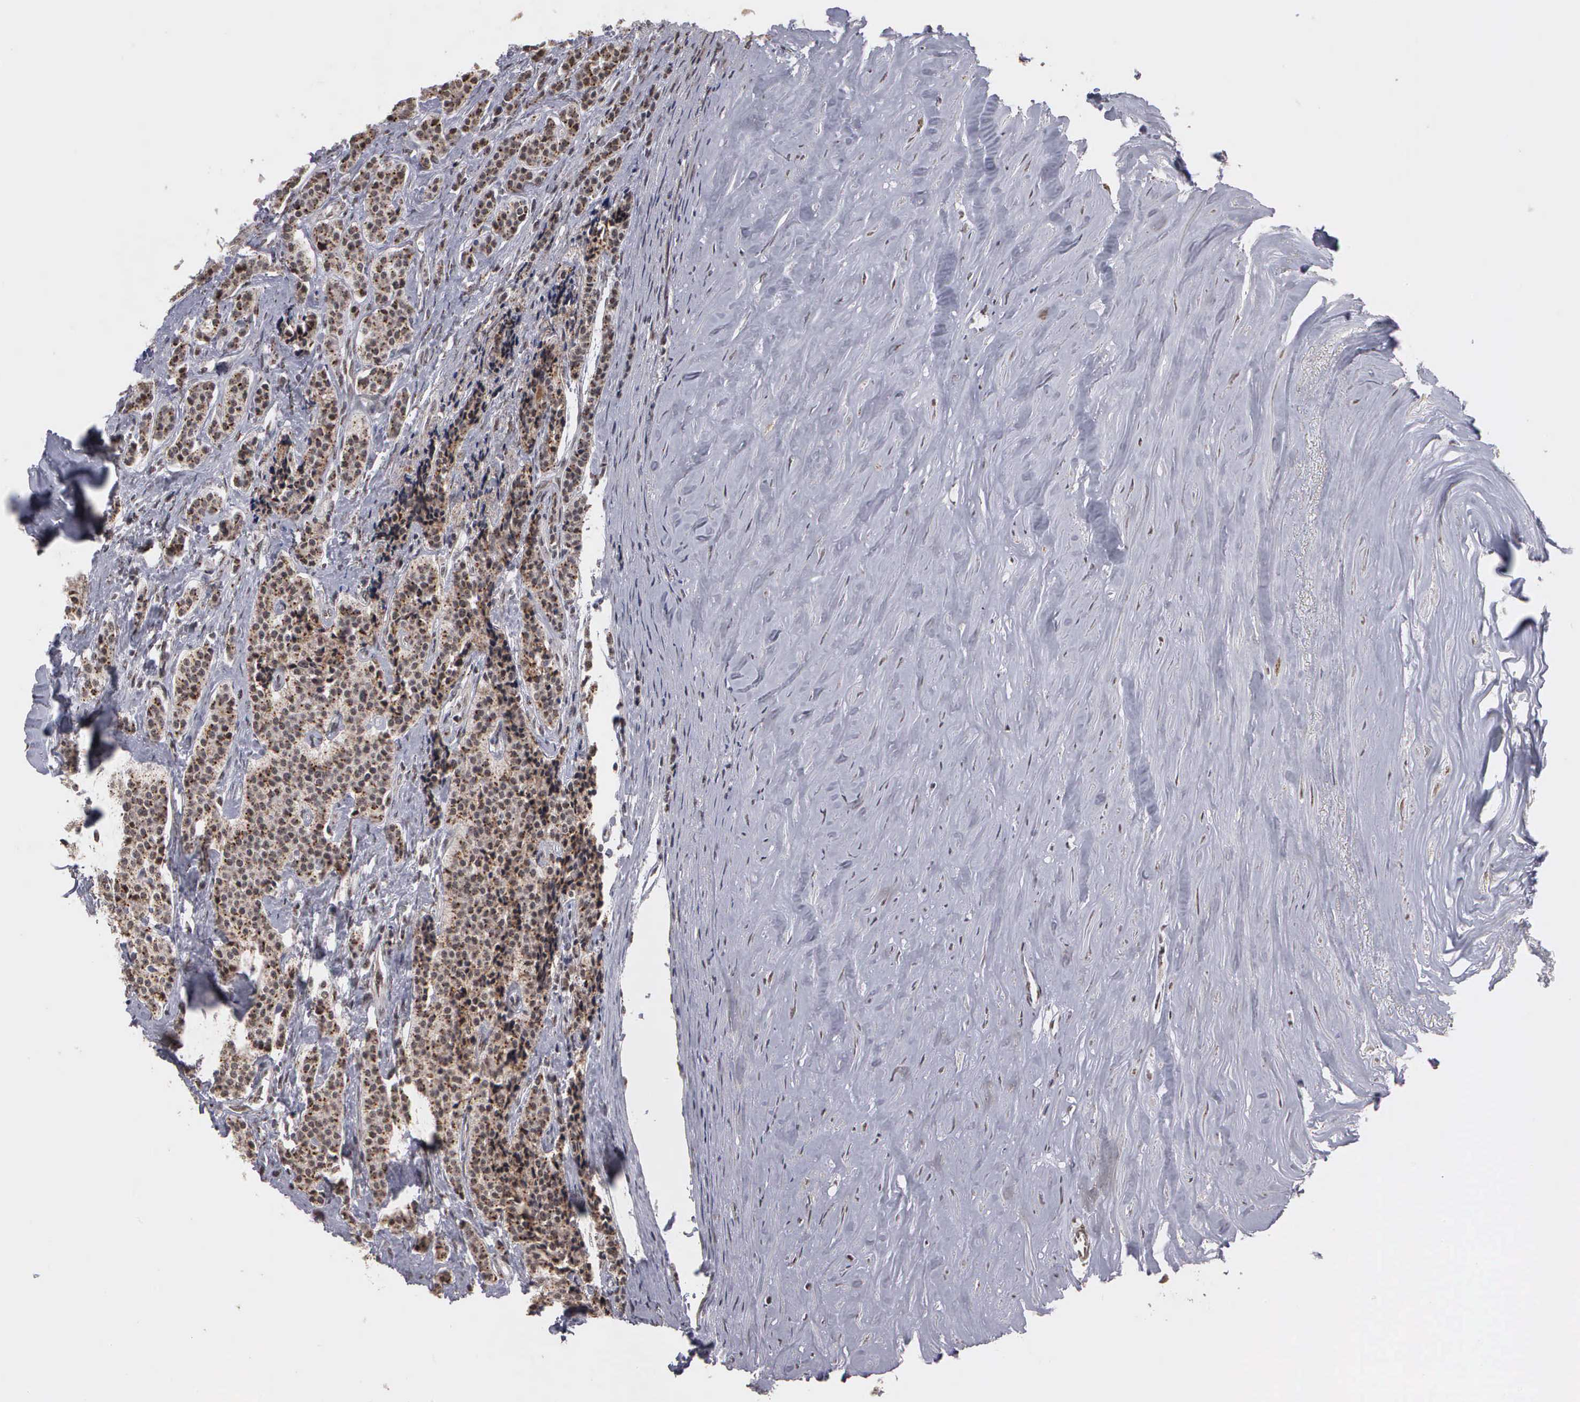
{"staining": {"intensity": "moderate", "quantity": ">75%", "location": "cytoplasmic/membranous,nuclear"}, "tissue": "carcinoid", "cell_type": "Tumor cells", "image_type": "cancer", "snomed": [{"axis": "morphology", "description": "Carcinoid, malignant, NOS"}, {"axis": "topography", "description": "Small intestine"}], "caption": "This is an image of immunohistochemistry staining of carcinoid, which shows moderate positivity in the cytoplasmic/membranous and nuclear of tumor cells.", "gene": "GTF2A1", "patient": {"sex": "male", "age": 63}}